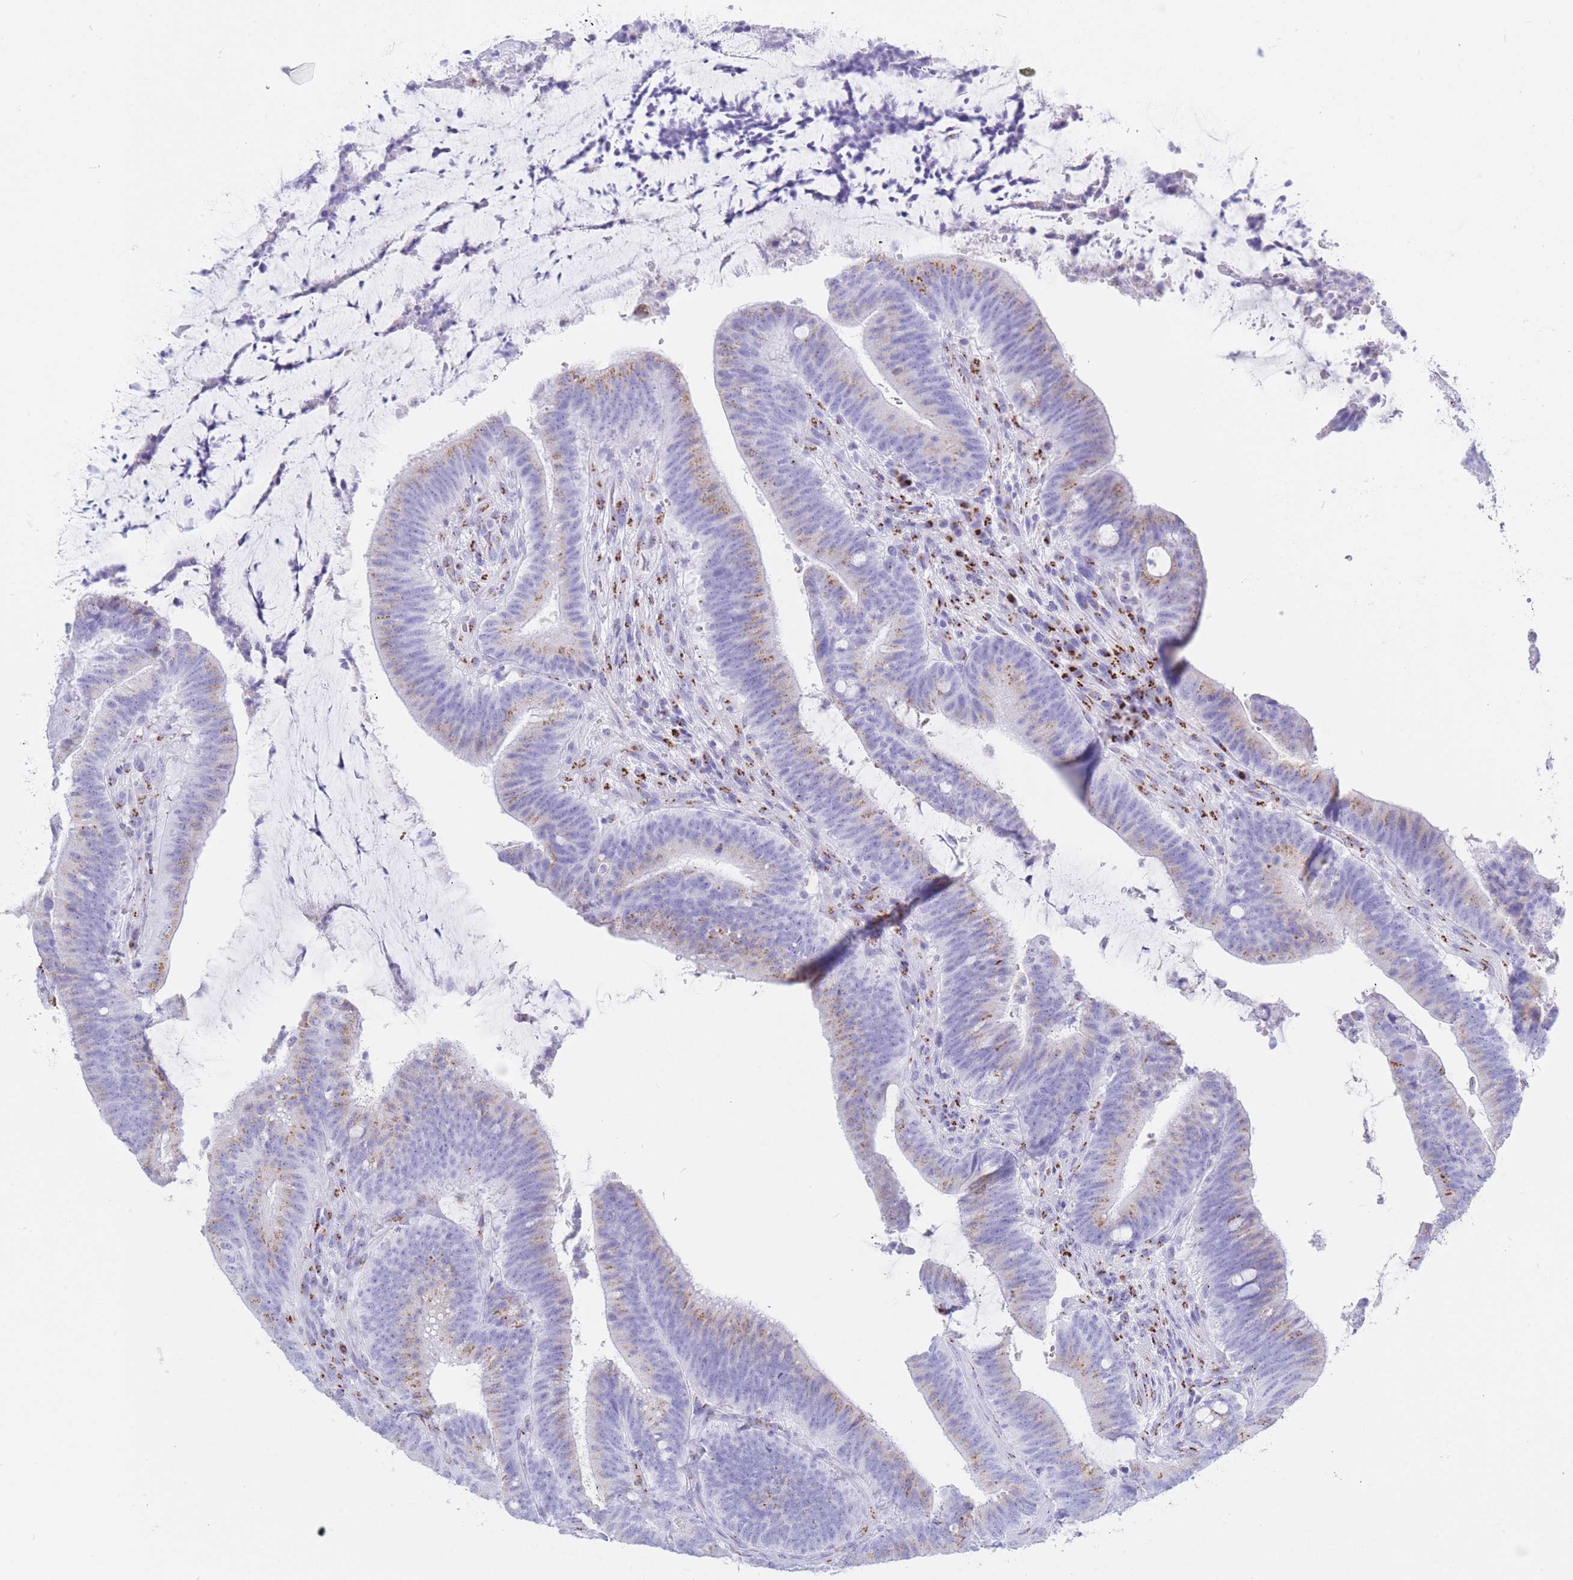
{"staining": {"intensity": "moderate", "quantity": "25%-75%", "location": "cytoplasmic/membranous"}, "tissue": "colorectal cancer", "cell_type": "Tumor cells", "image_type": "cancer", "snomed": [{"axis": "morphology", "description": "Adenocarcinoma, NOS"}, {"axis": "topography", "description": "Colon"}], "caption": "A photomicrograph of colorectal adenocarcinoma stained for a protein demonstrates moderate cytoplasmic/membranous brown staining in tumor cells.", "gene": "FAM3C", "patient": {"sex": "female", "age": 43}}